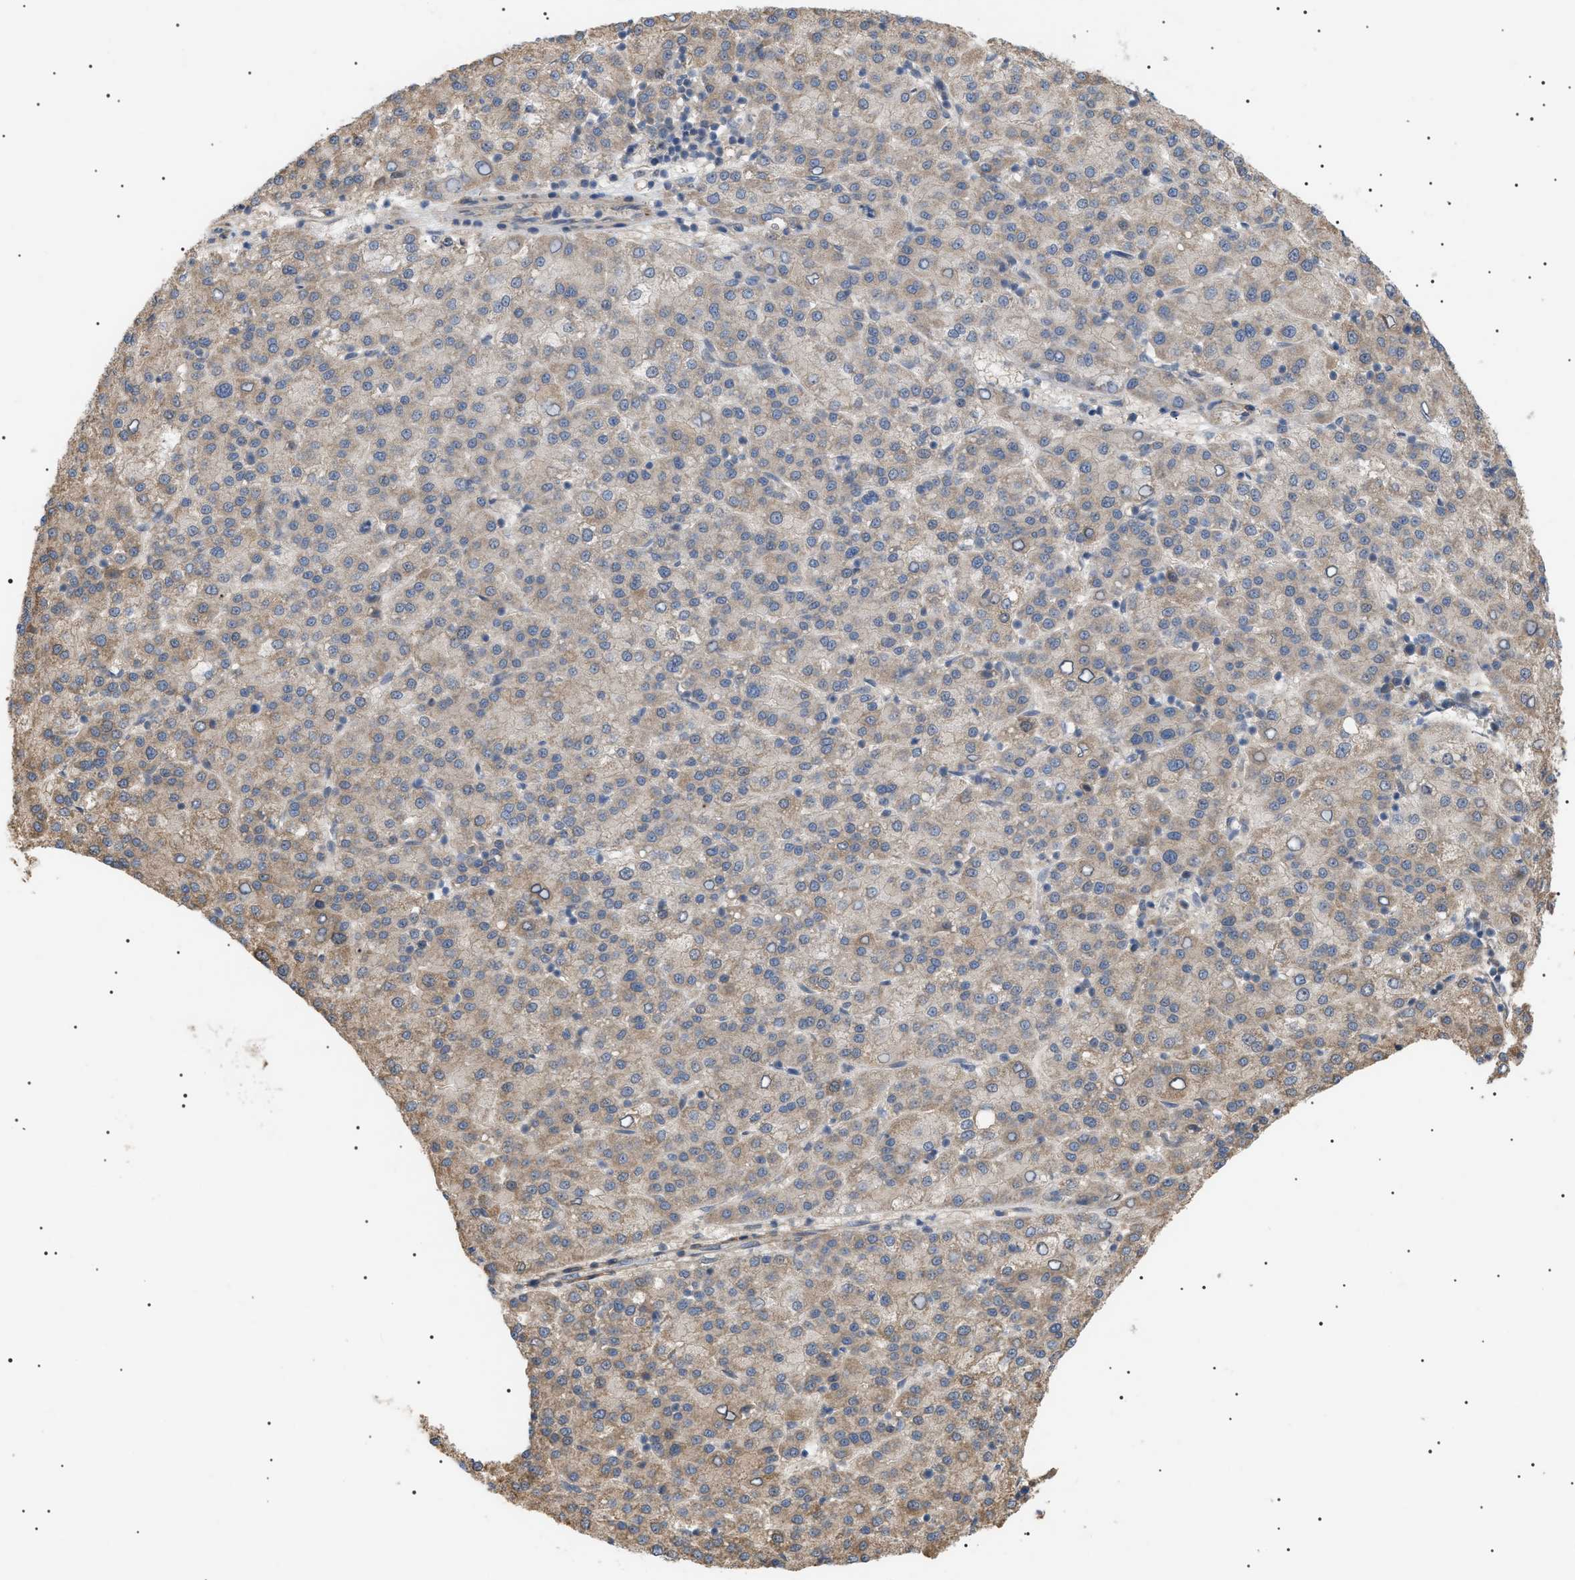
{"staining": {"intensity": "weak", "quantity": "25%-75%", "location": "cytoplasmic/membranous"}, "tissue": "liver cancer", "cell_type": "Tumor cells", "image_type": "cancer", "snomed": [{"axis": "morphology", "description": "Carcinoma, Hepatocellular, NOS"}, {"axis": "topography", "description": "Liver"}], "caption": "This histopathology image displays IHC staining of hepatocellular carcinoma (liver), with low weak cytoplasmic/membranous positivity in about 25%-75% of tumor cells.", "gene": "IRS2", "patient": {"sex": "female", "age": 58}}